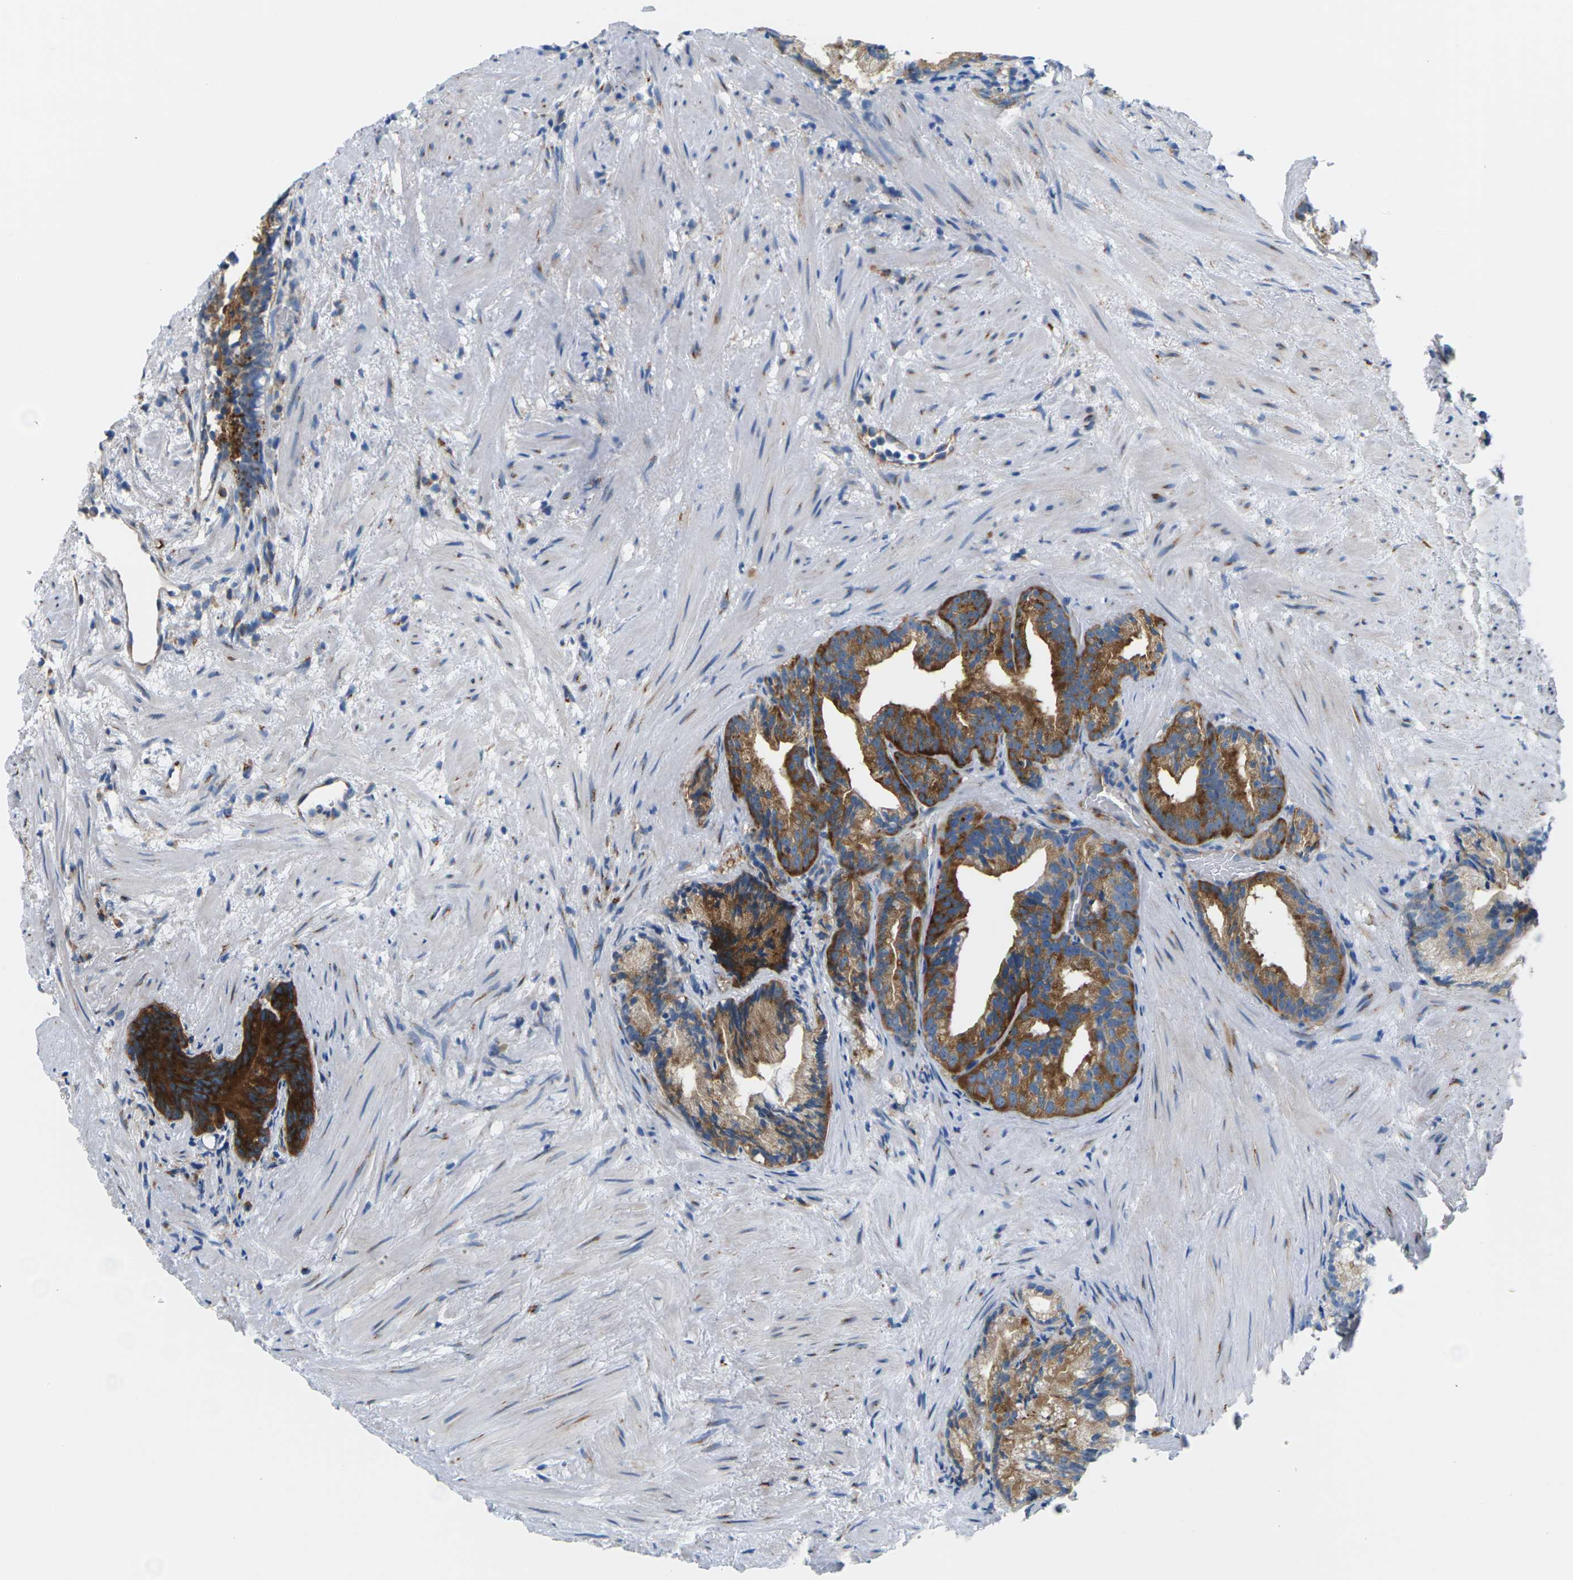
{"staining": {"intensity": "strong", "quantity": ">75%", "location": "cytoplasmic/membranous"}, "tissue": "prostate cancer", "cell_type": "Tumor cells", "image_type": "cancer", "snomed": [{"axis": "morphology", "description": "Adenocarcinoma, Low grade"}, {"axis": "topography", "description": "Prostate"}], "caption": "DAB immunohistochemical staining of adenocarcinoma (low-grade) (prostate) displays strong cytoplasmic/membranous protein expression in about >75% of tumor cells.", "gene": "SYNGR2", "patient": {"sex": "male", "age": 89}}